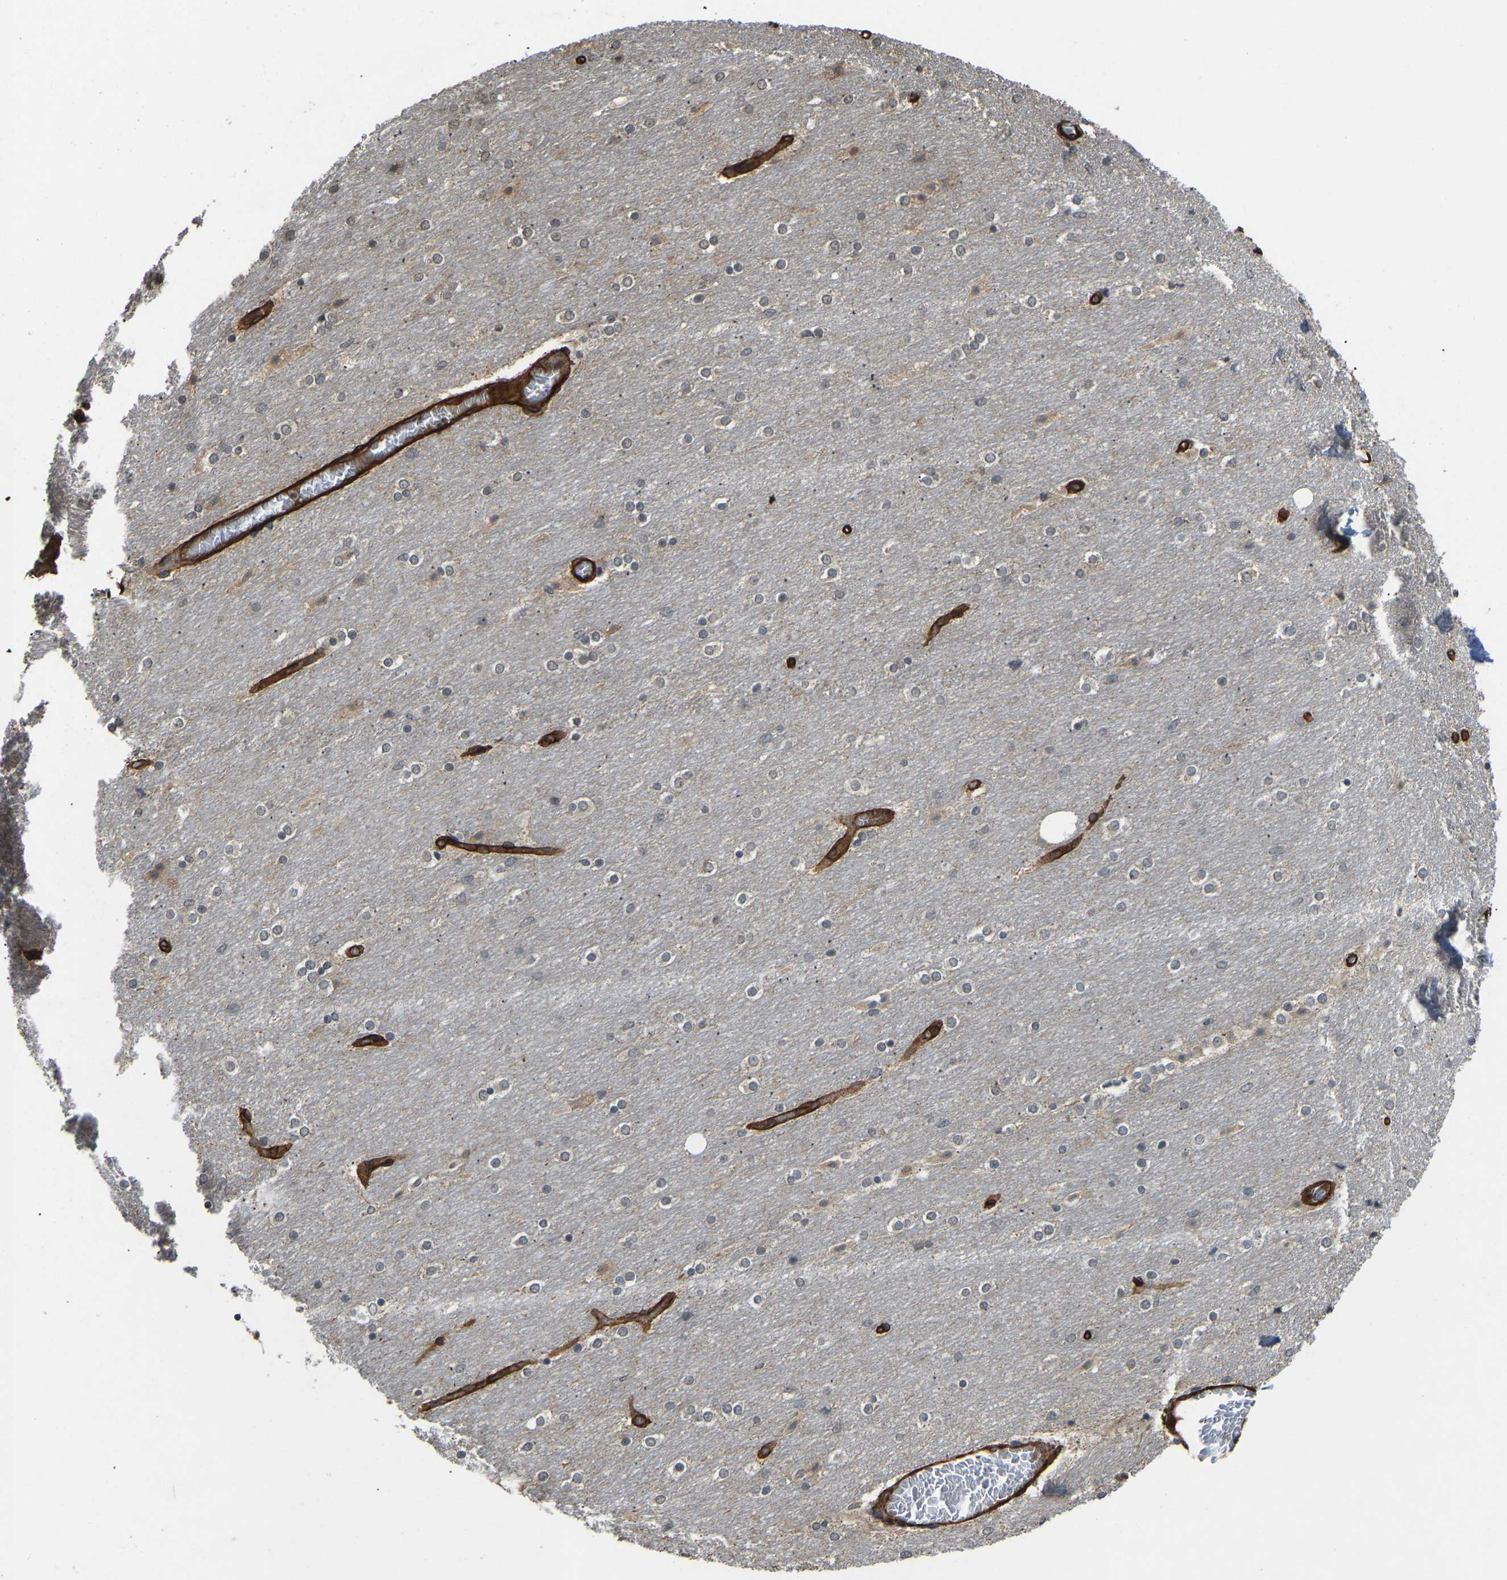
{"staining": {"intensity": "moderate", "quantity": "25%-75%", "location": "cytoplasmic/membranous"}, "tissue": "cerebellum", "cell_type": "Cells in granular layer", "image_type": "normal", "snomed": [{"axis": "morphology", "description": "Normal tissue, NOS"}, {"axis": "topography", "description": "Cerebellum"}], "caption": "About 25%-75% of cells in granular layer in benign human cerebellum demonstrate moderate cytoplasmic/membranous protein staining as visualized by brown immunohistochemical staining.", "gene": "NMB", "patient": {"sex": "female", "age": 54}}